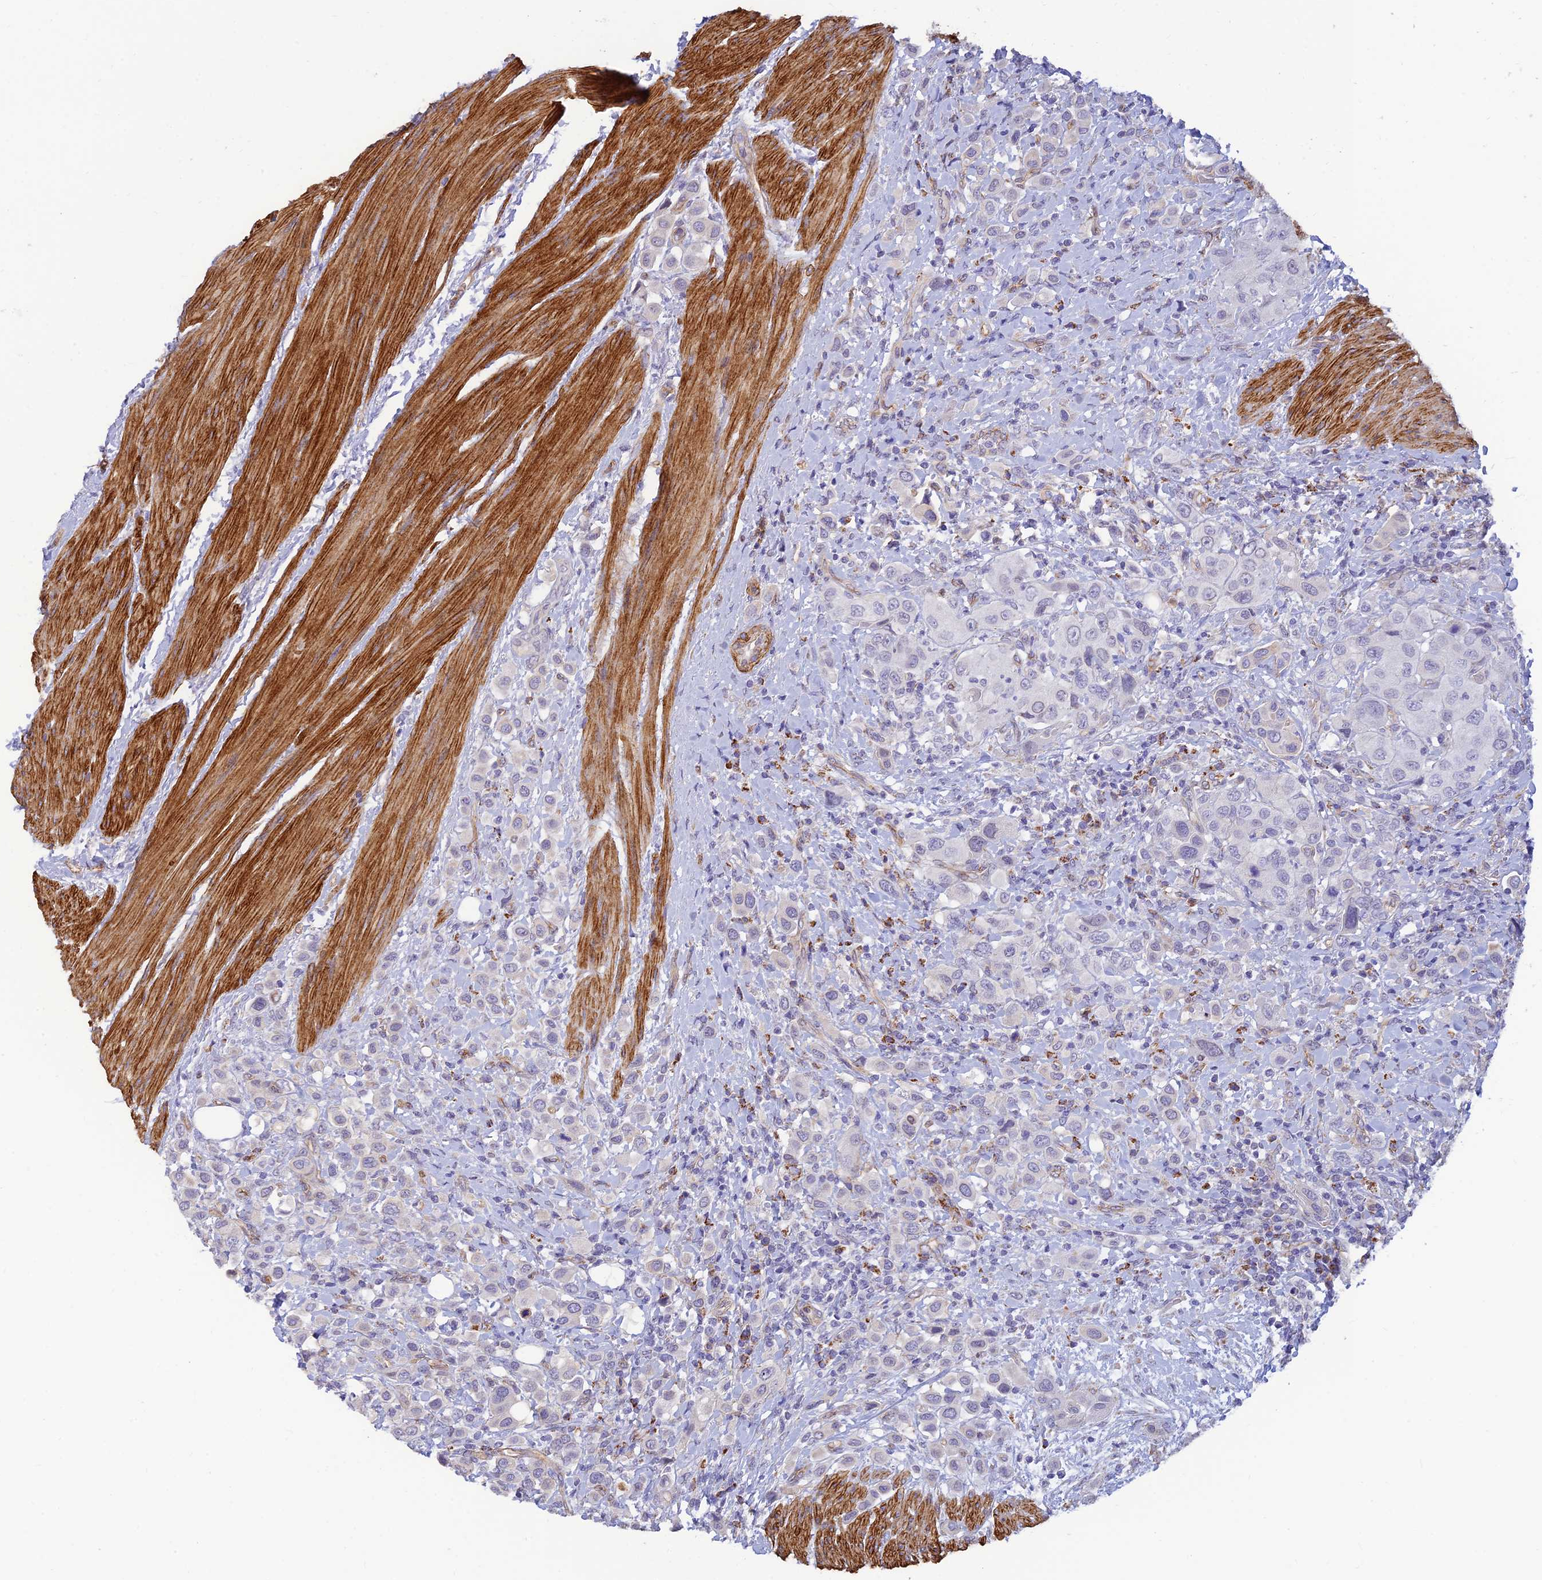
{"staining": {"intensity": "negative", "quantity": "none", "location": "none"}, "tissue": "urothelial cancer", "cell_type": "Tumor cells", "image_type": "cancer", "snomed": [{"axis": "morphology", "description": "Urothelial carcinoma, High grade"}, {"axis": "topography", "description": "Urinary bladder"}], "caption": "Tumor cells show no significant expression in urothelial cancer.", "gene": "ALDH1L2", "patient": {"sex": "male", "age": 50}}